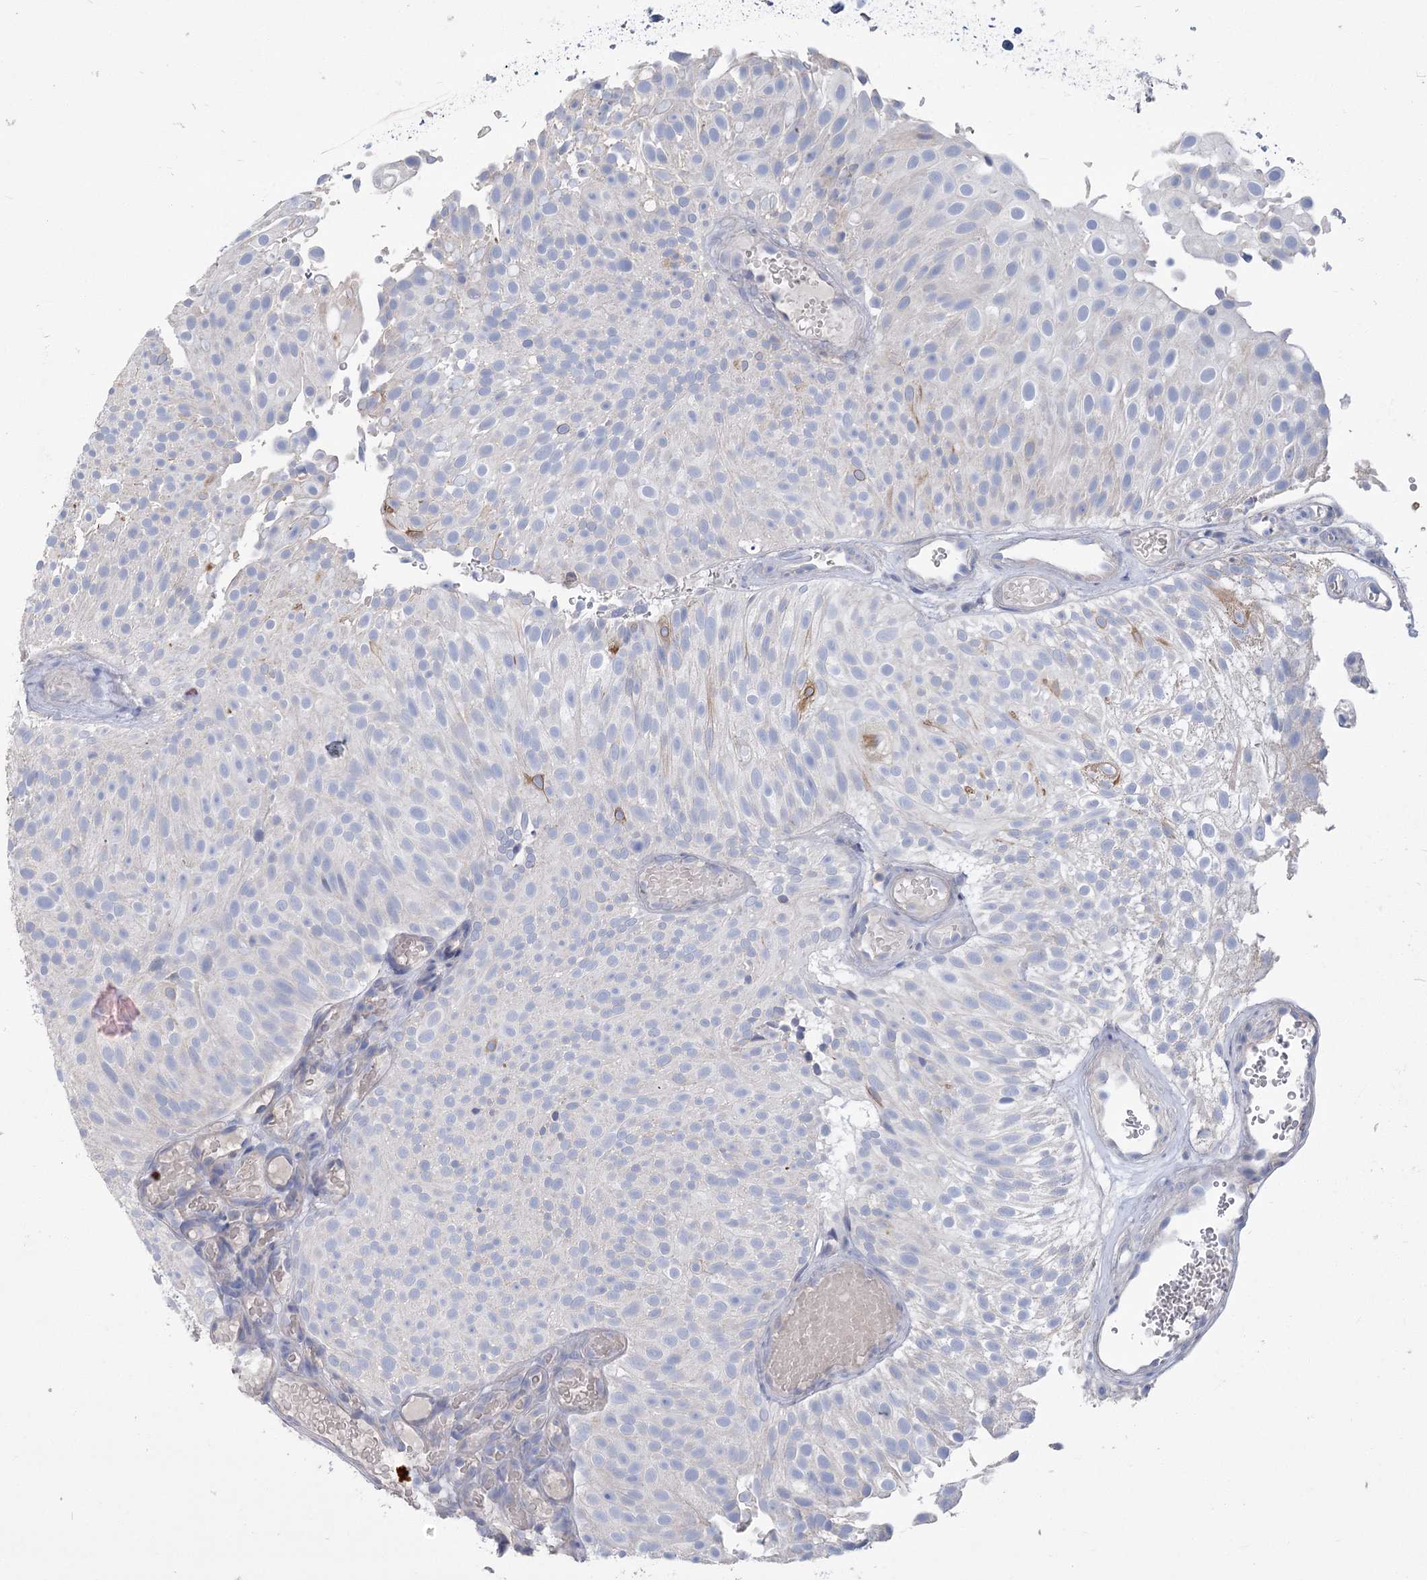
{"staining": {"intensity": "negative", "quantity": "none", "location": "none"}, "tissue": "urothelial cancer", "cell_type": "Tumor cells", "image_type": "cancer", "snomed": [{"axis": "morphology", "description": "Urothelial carcinoma, Low grade"}, {"axis": "topography", "description": "Urinary bladder"}], "caption": "The image reveals no significant staining in tumor cells of urothelial carcinoma (low-grade).", "gene": "SLC9A3", "patient": {"sex": "male", "age": 78}}